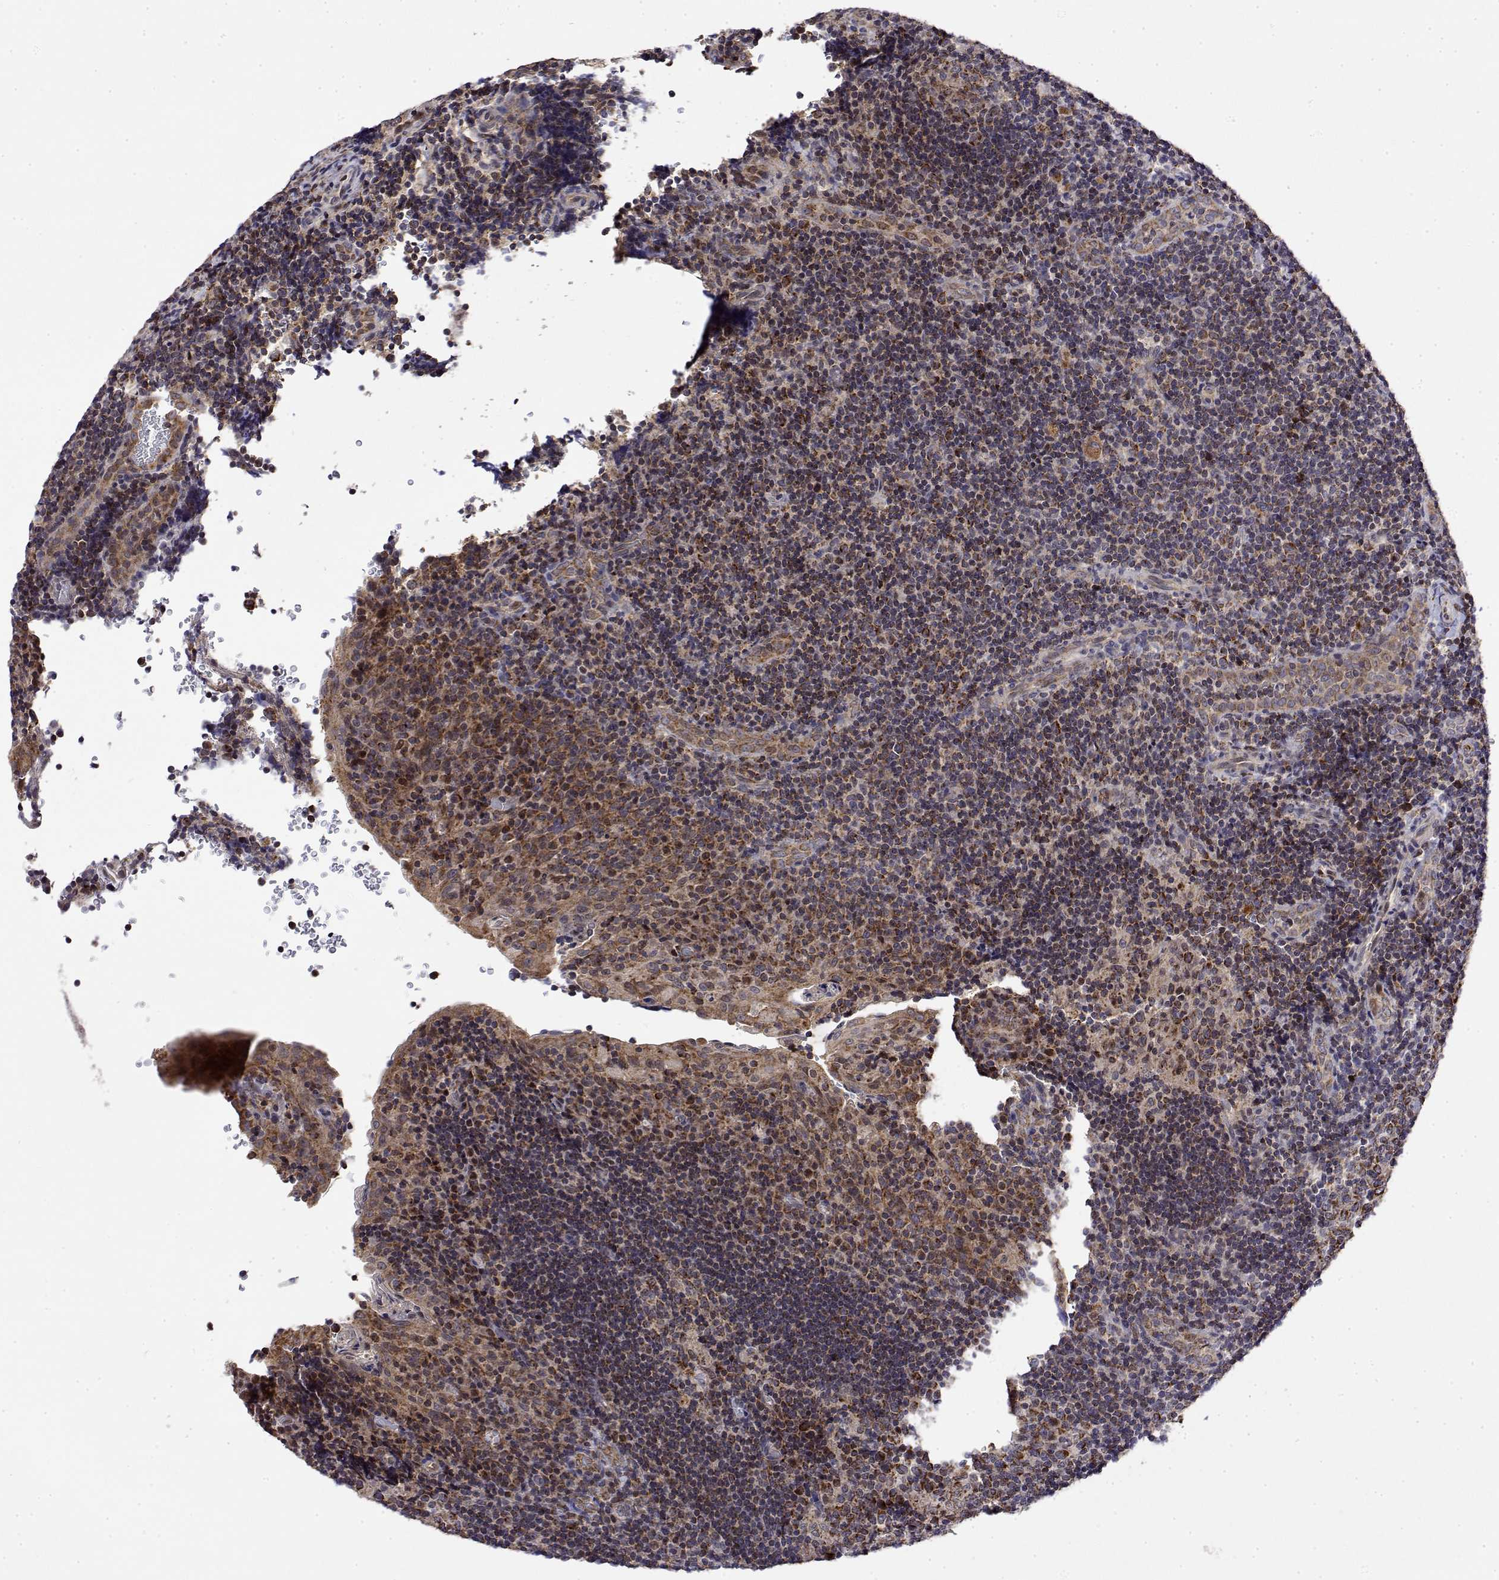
{"staining": {"intensity": "moderate", "quantity": "25%-75%", "location": "cytoplasmic/membranous"}, "tissue": "tonsil", "cell_type": "Germinal center cells", "image_type": "normal", "snomed": [{"axis": "morphology", "description": "Normal tissue, NOS"}, {"axis": "topography", "description": "Tonsil"}], "caption": "Immunohistochemical staining of benign human tonsil exhibits medium levels of moderate cytoplasmic/membranous expression in approximately 25%-75% of germinal center cells.", "gene": "GADD45GIP1", "patient": {"sex": "male", "age": 17}}